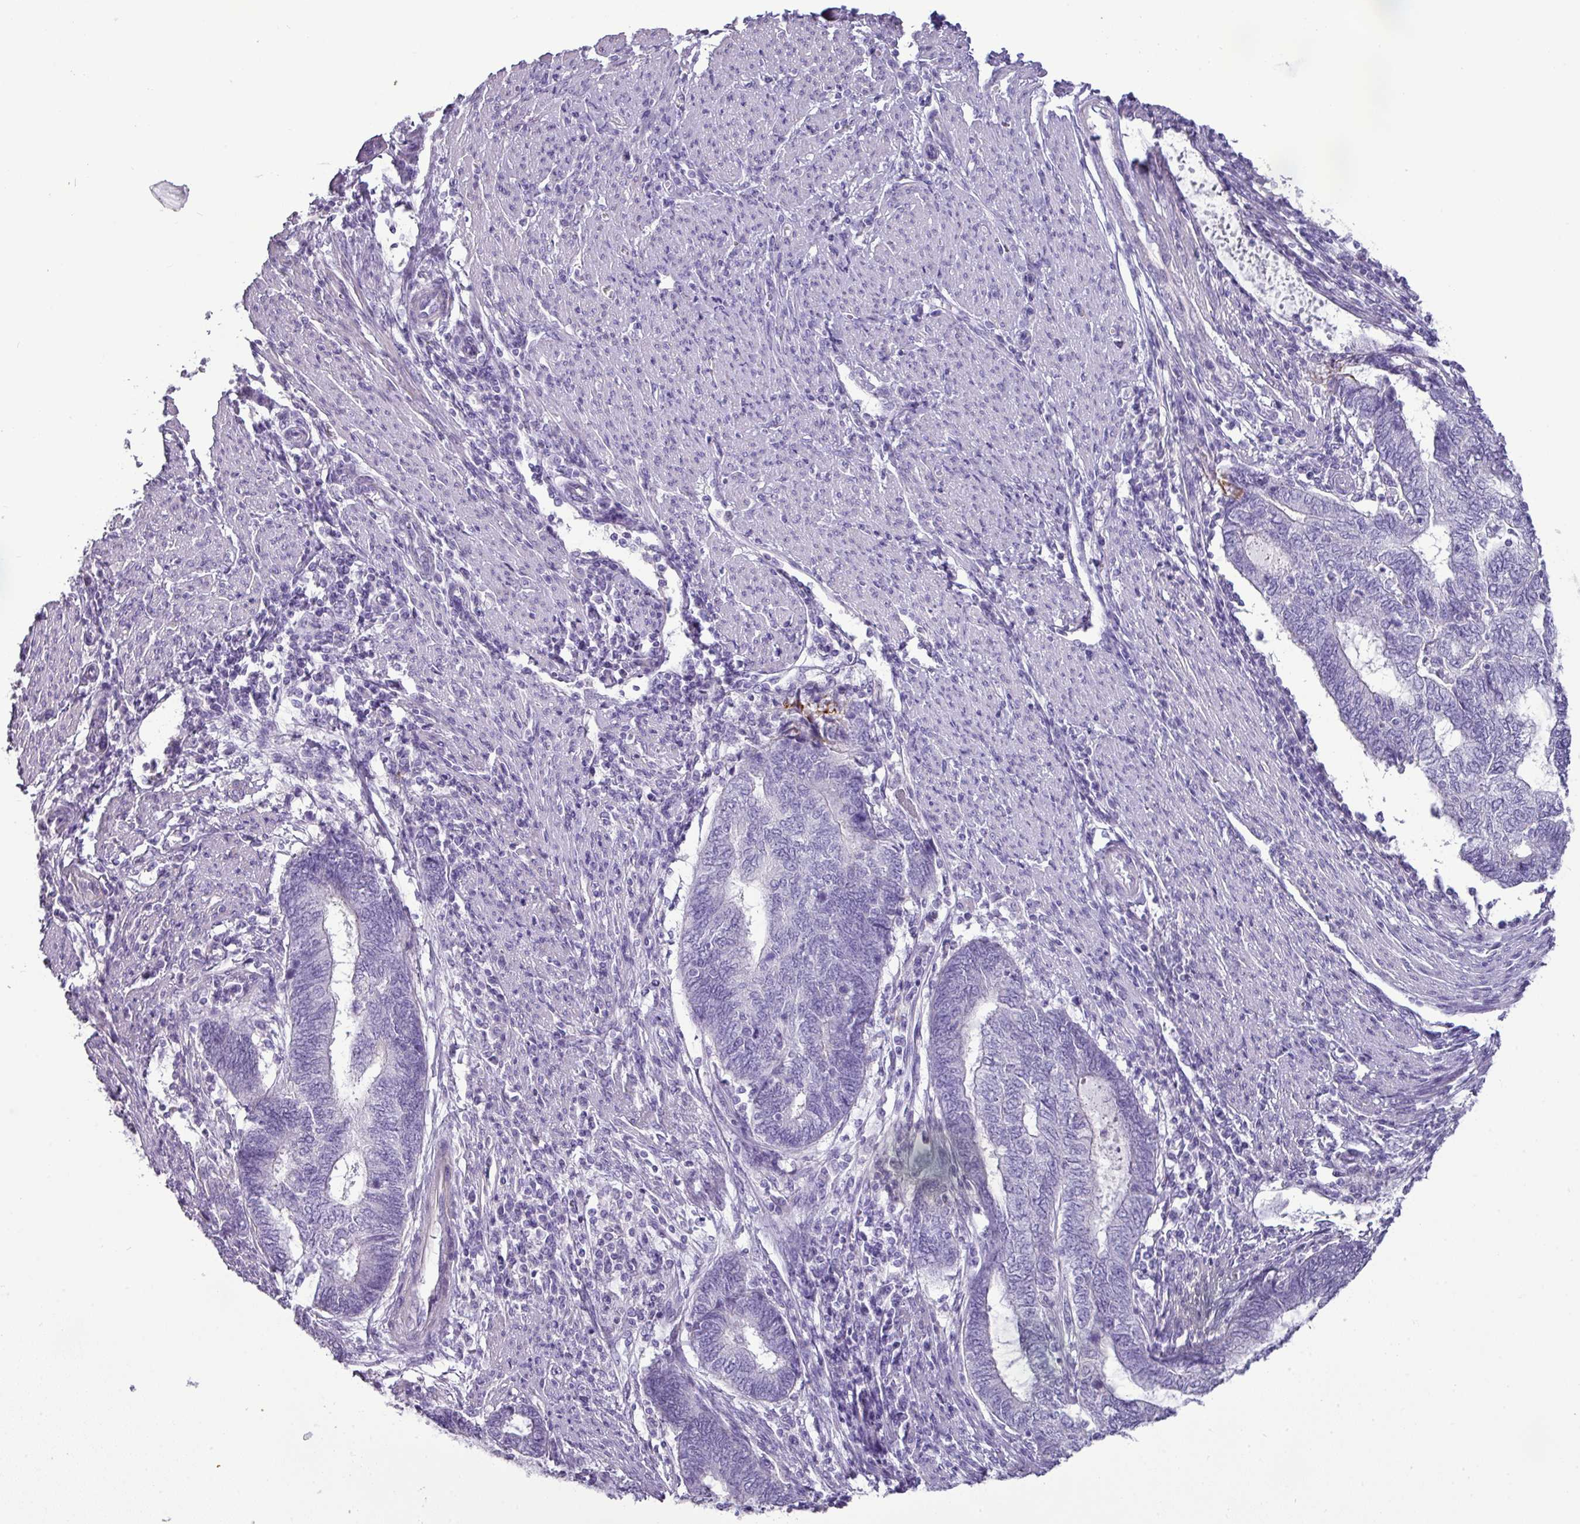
{"staining": {"intensity": "negative", "quantity": "none", "location": "none"}, "tissue": "endometrial cancer", "cell_type": "Tumor cells", "image_type": "cancer", "snomed": [{"axis": "morphology", "description": "Adenocarcinoma, NOS"}, {"axis": "topography", "description": "Uterus"}, {"axis": "topography", "description": "Endometrium"}], "caption": "Tumor cells are negative for brown protein staining in endometrial adenocarcinoma. (Brightfield microscopy of DAB immunohistochemistry (IHC) at high magnification).", "gene": "GSTA3", "patient": {"sex": "female", "age": 70}}